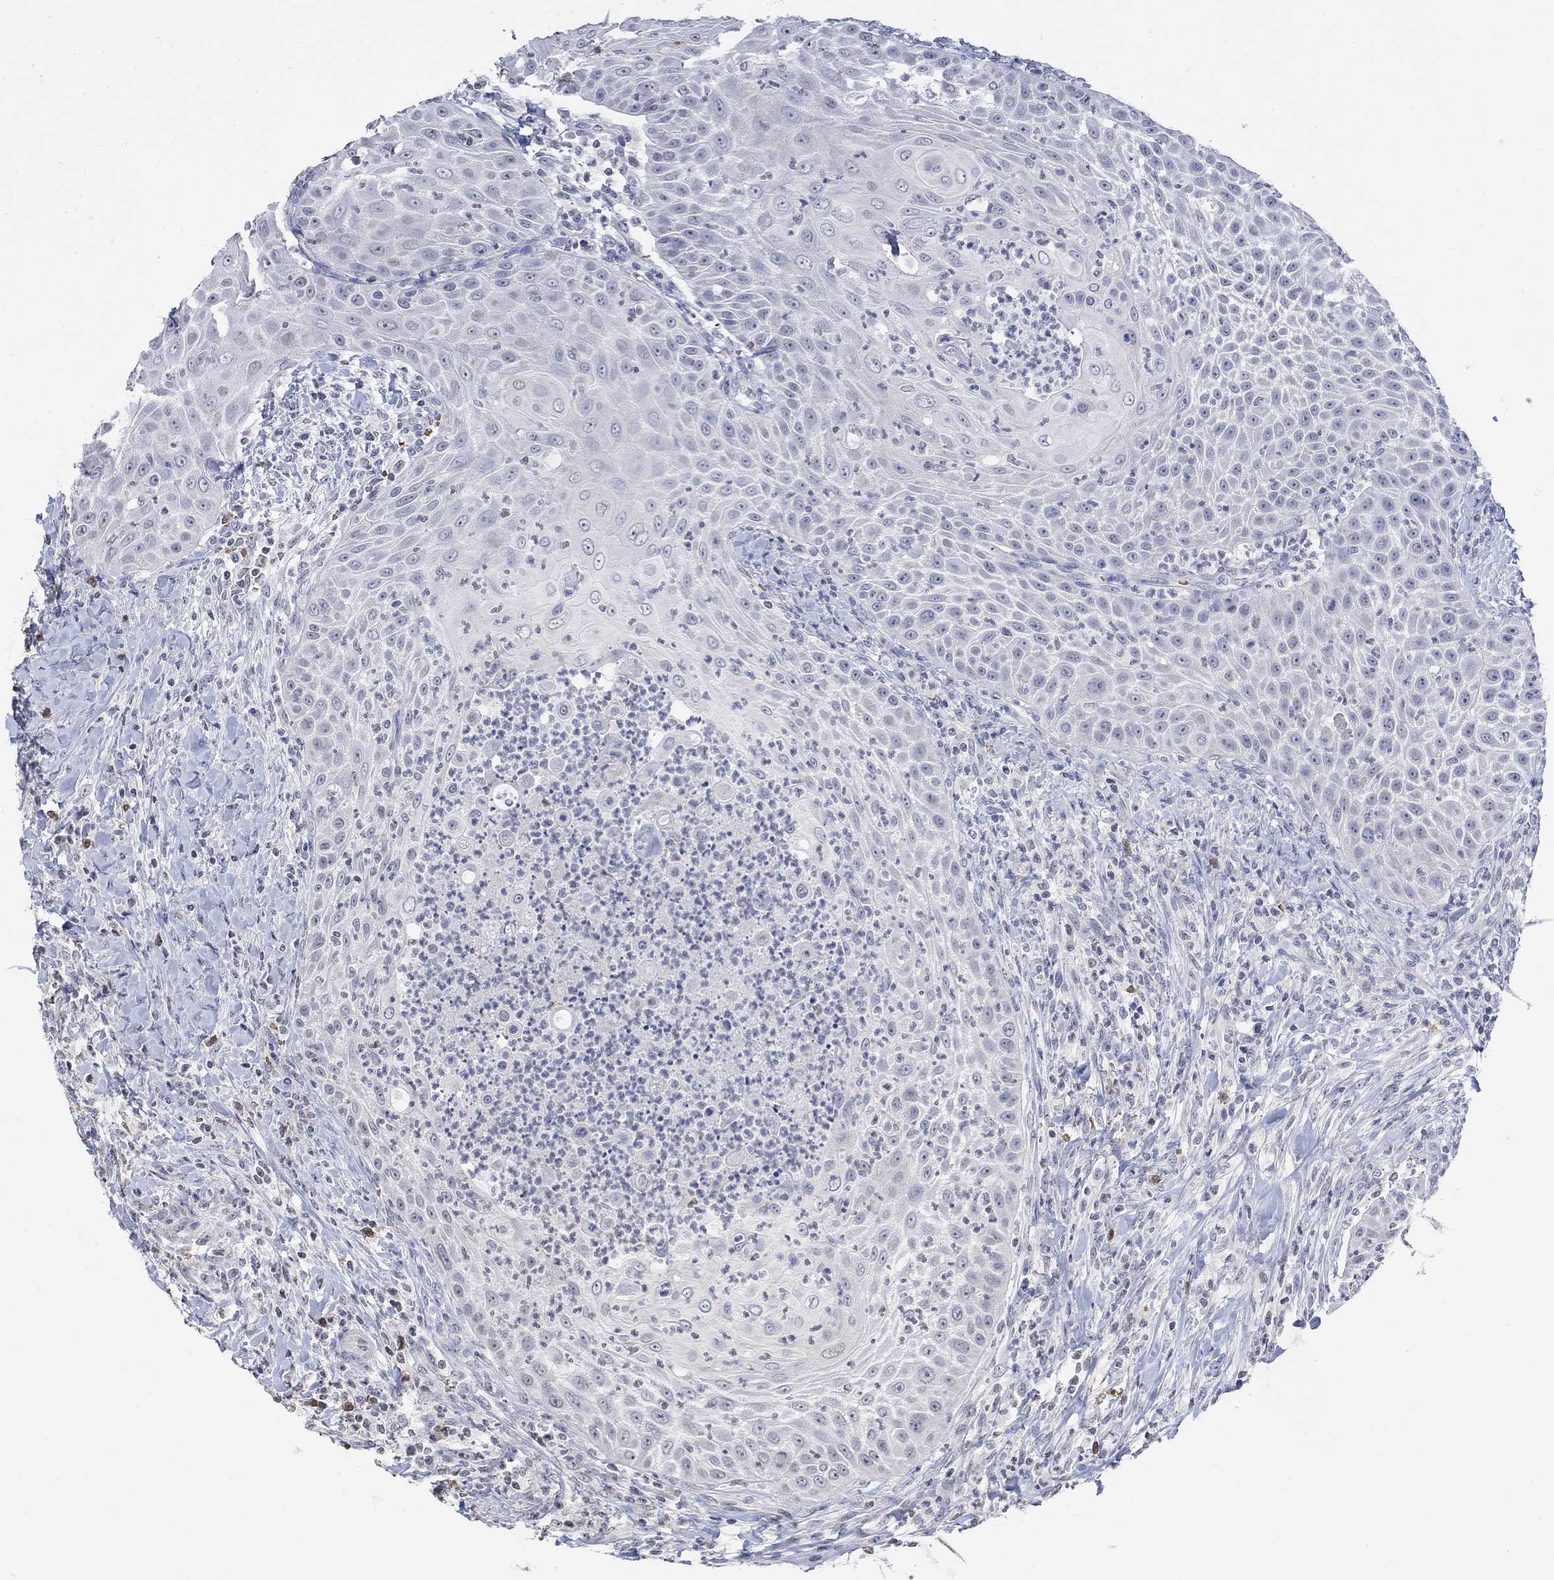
{"staining": {"intensity": "negative", "quantity": "none", "location": "none"}, "tissue": "head and neck cancer", "cell_type": "Tumor cells", "image_type": "cancer", "snomed": [{"axis": "morphology", "description": "Squamous cell carcinoma, NOS"}, {"axis": "topography", "description": "Head-Neck"}], "caption": "IHC of squamous cell carcinoma (head and neck) exhibits no positivity in tumor cells.", "gene": "TMEM255A", "patient": {"sex": "male", "age": 69}}